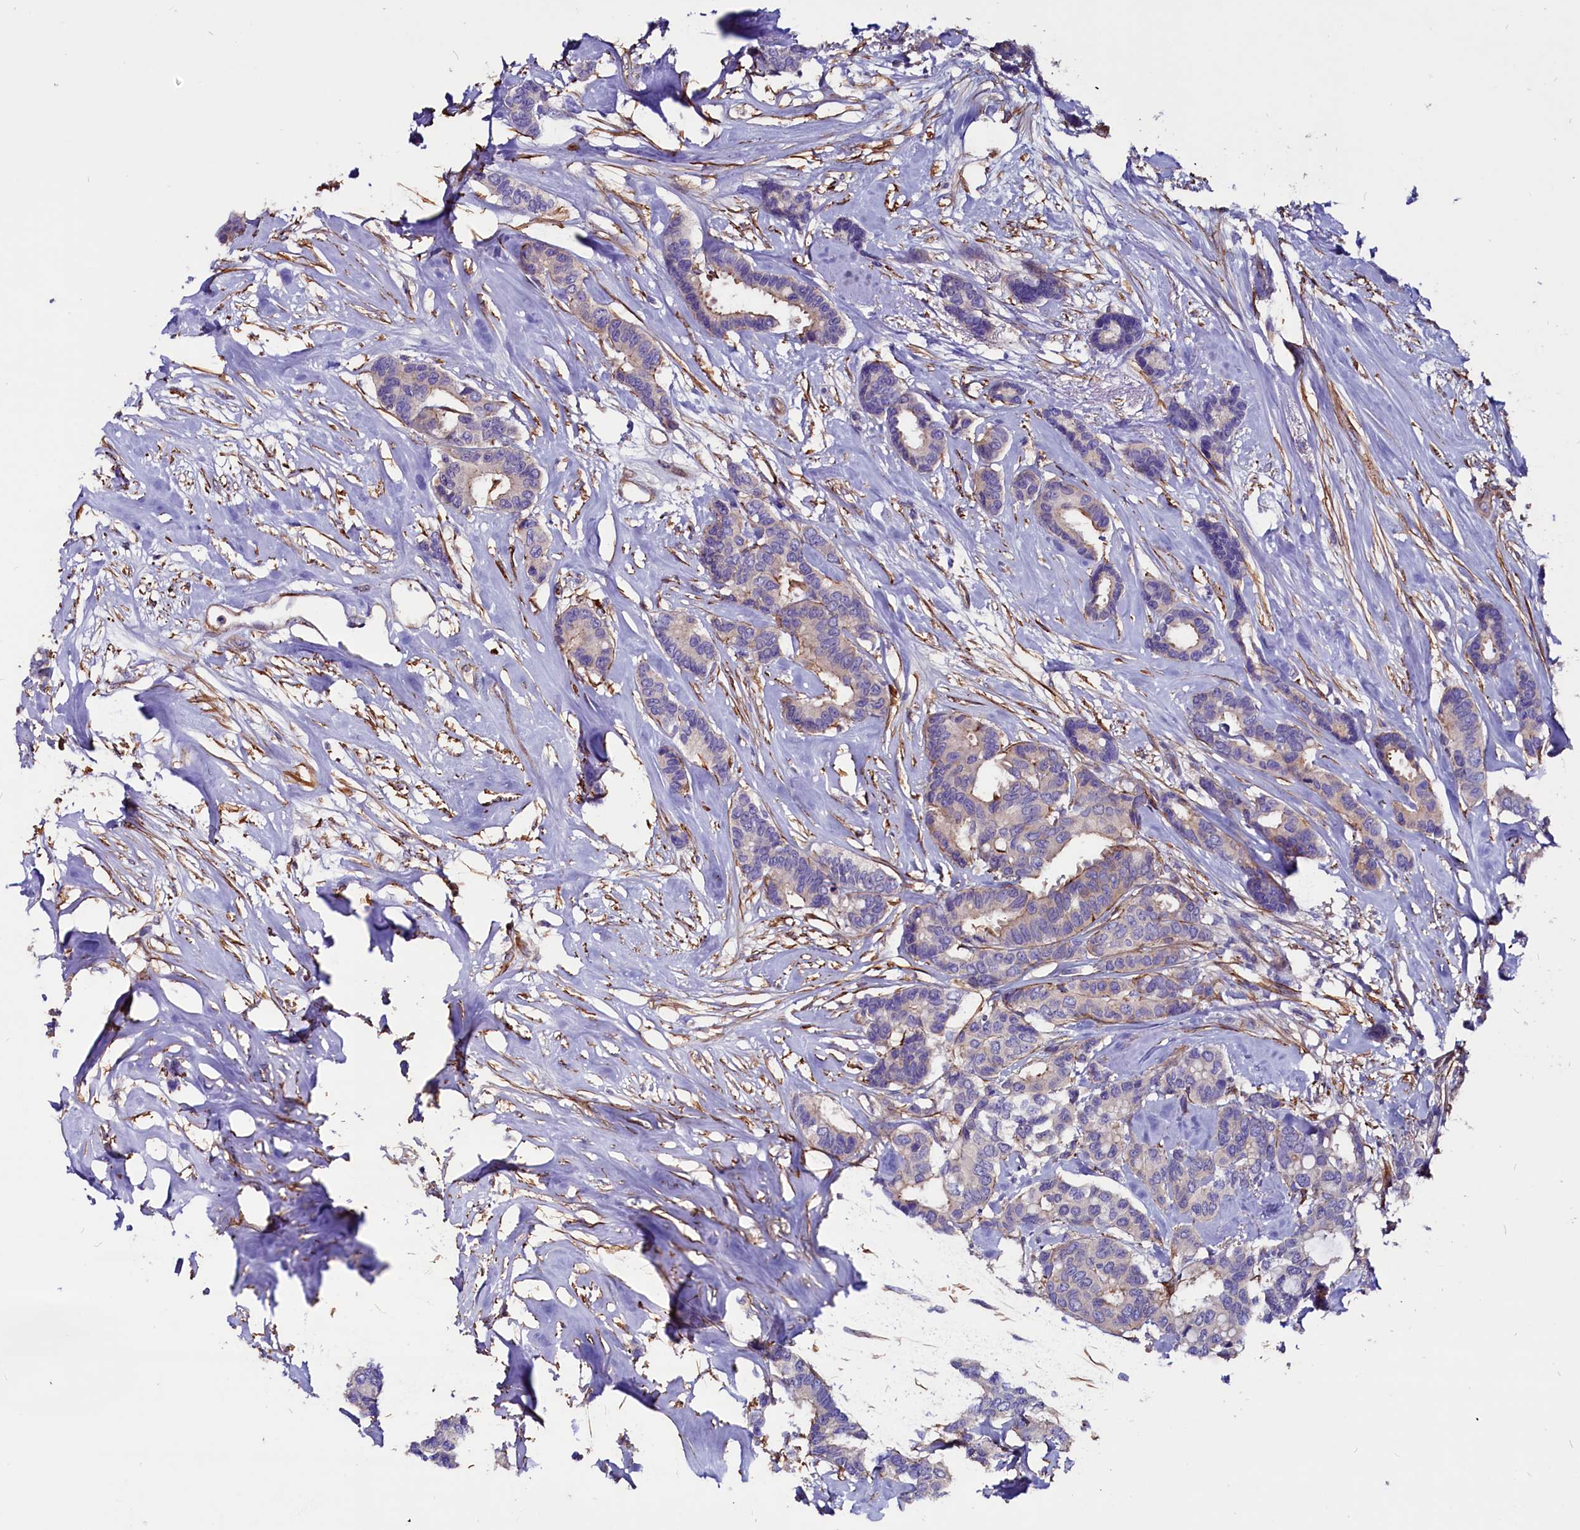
{"staining": {"intensity": "weak", "quantity": "<25%", "location": "cytoplasmic/membranous"}, "tissue": "breast cancer", "cell_type": "Tumor cells", "image_type": "cancer", "snomed": [{"axis": "morphology", "description": "Duct carcinoma"}, {"axis": "topography", "description": "Breast"}], "caption": "This is an immunohistochemistry (IHC) micrograph of human breast cancer (intraductal carcinoma). There is no staining in tumor cells.", "gene": "ZNF749", "patient": {"sex": "female", "age": 87}}